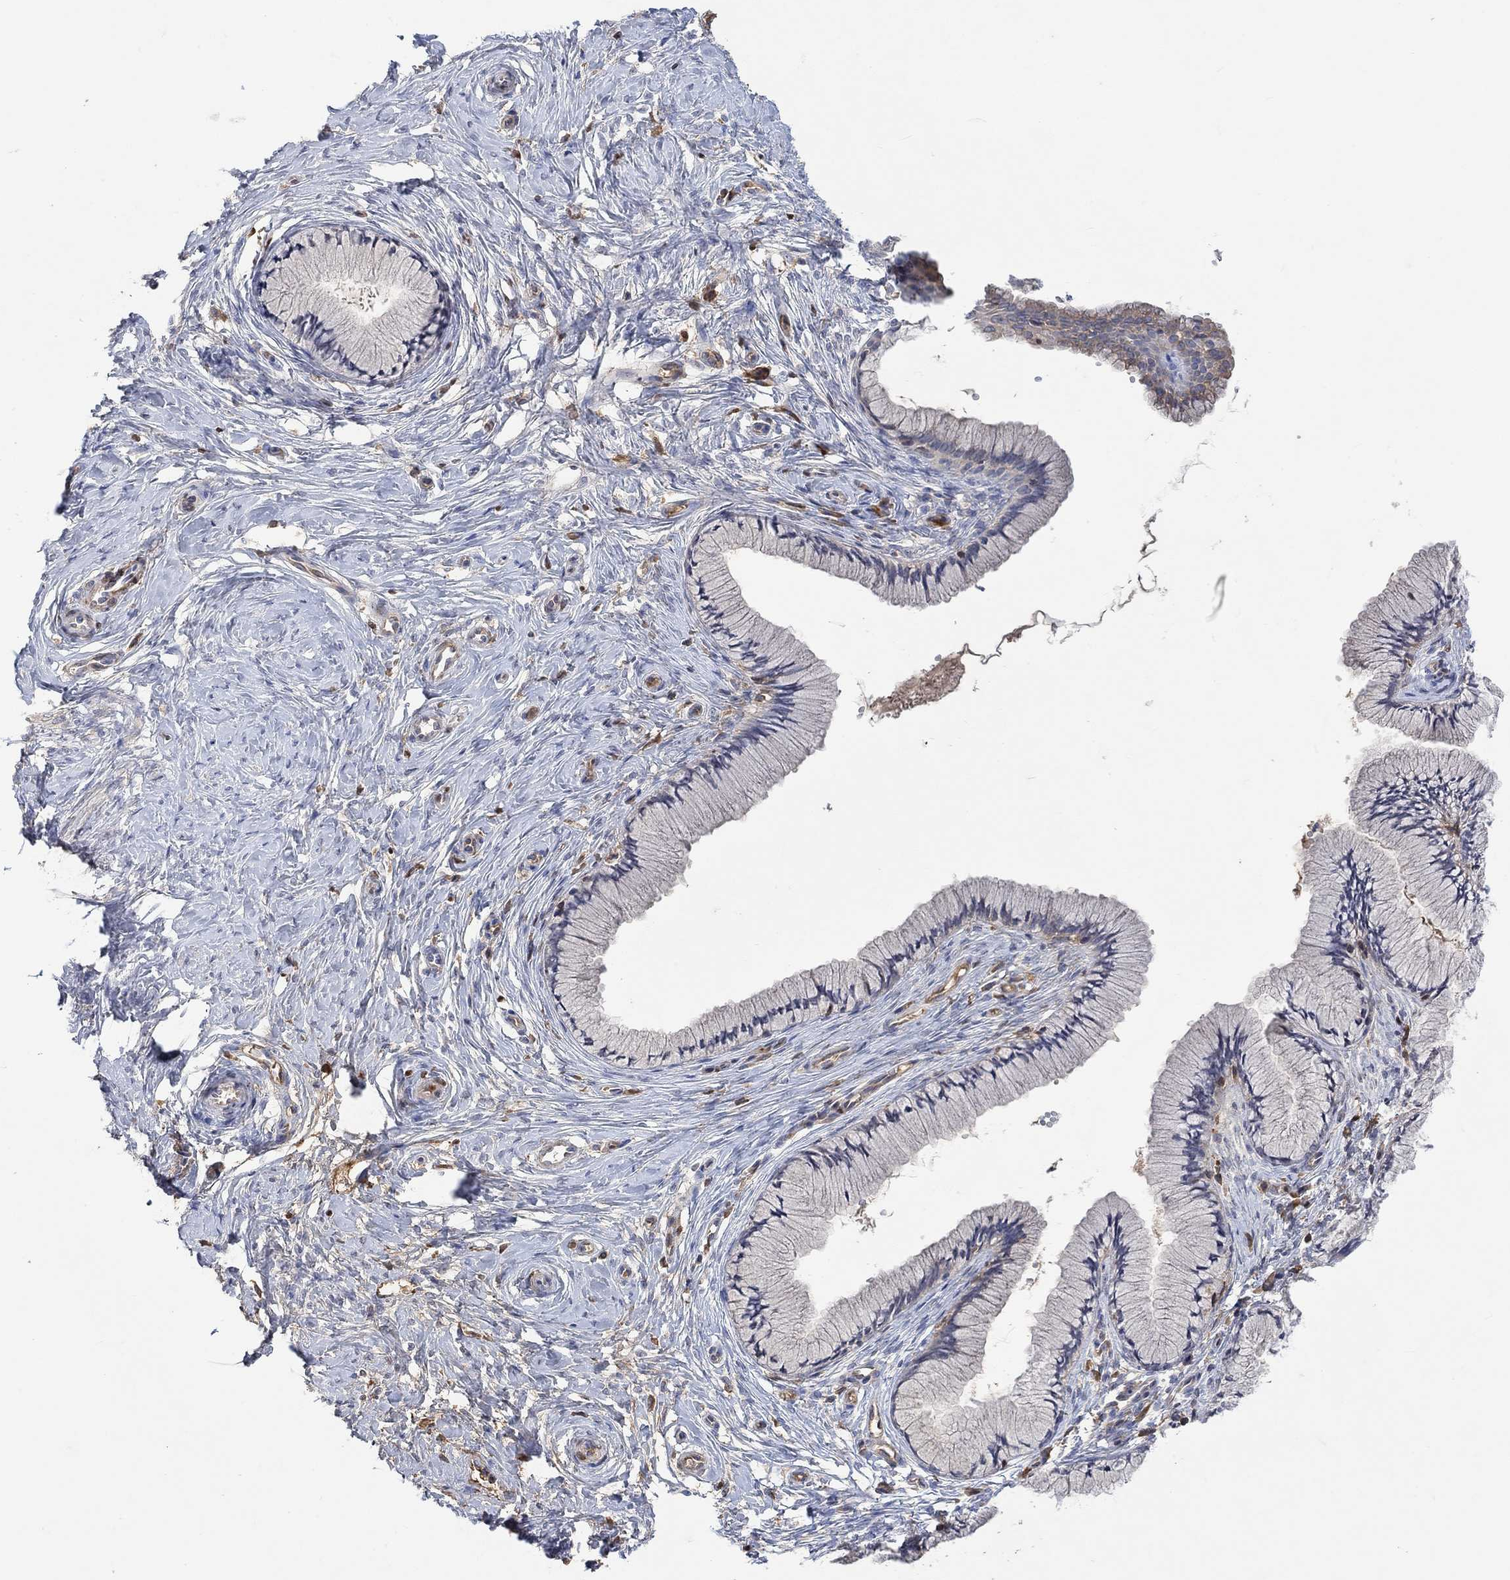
{"staining": {"intensity": "negative", "quantity": "none", "location": "none"}, "tissue": "cervix", "cell_type": "Glandular cells", "image_type": "normal", "snomed": [{"axis": "morphology", "description": "Normal tissue, NOS"}, {"axis": "topography", "description": "Cervix"}], "caption": "IHC of normal cervix displays no staining in glandular cells. (Brightfield microscopy of DAB (3,3'-diaminobenzidine) immunohistochemistry (IHC) at high magnification).", "gene": "MSTN", "patient": {"sex": "female", "age": 37}}